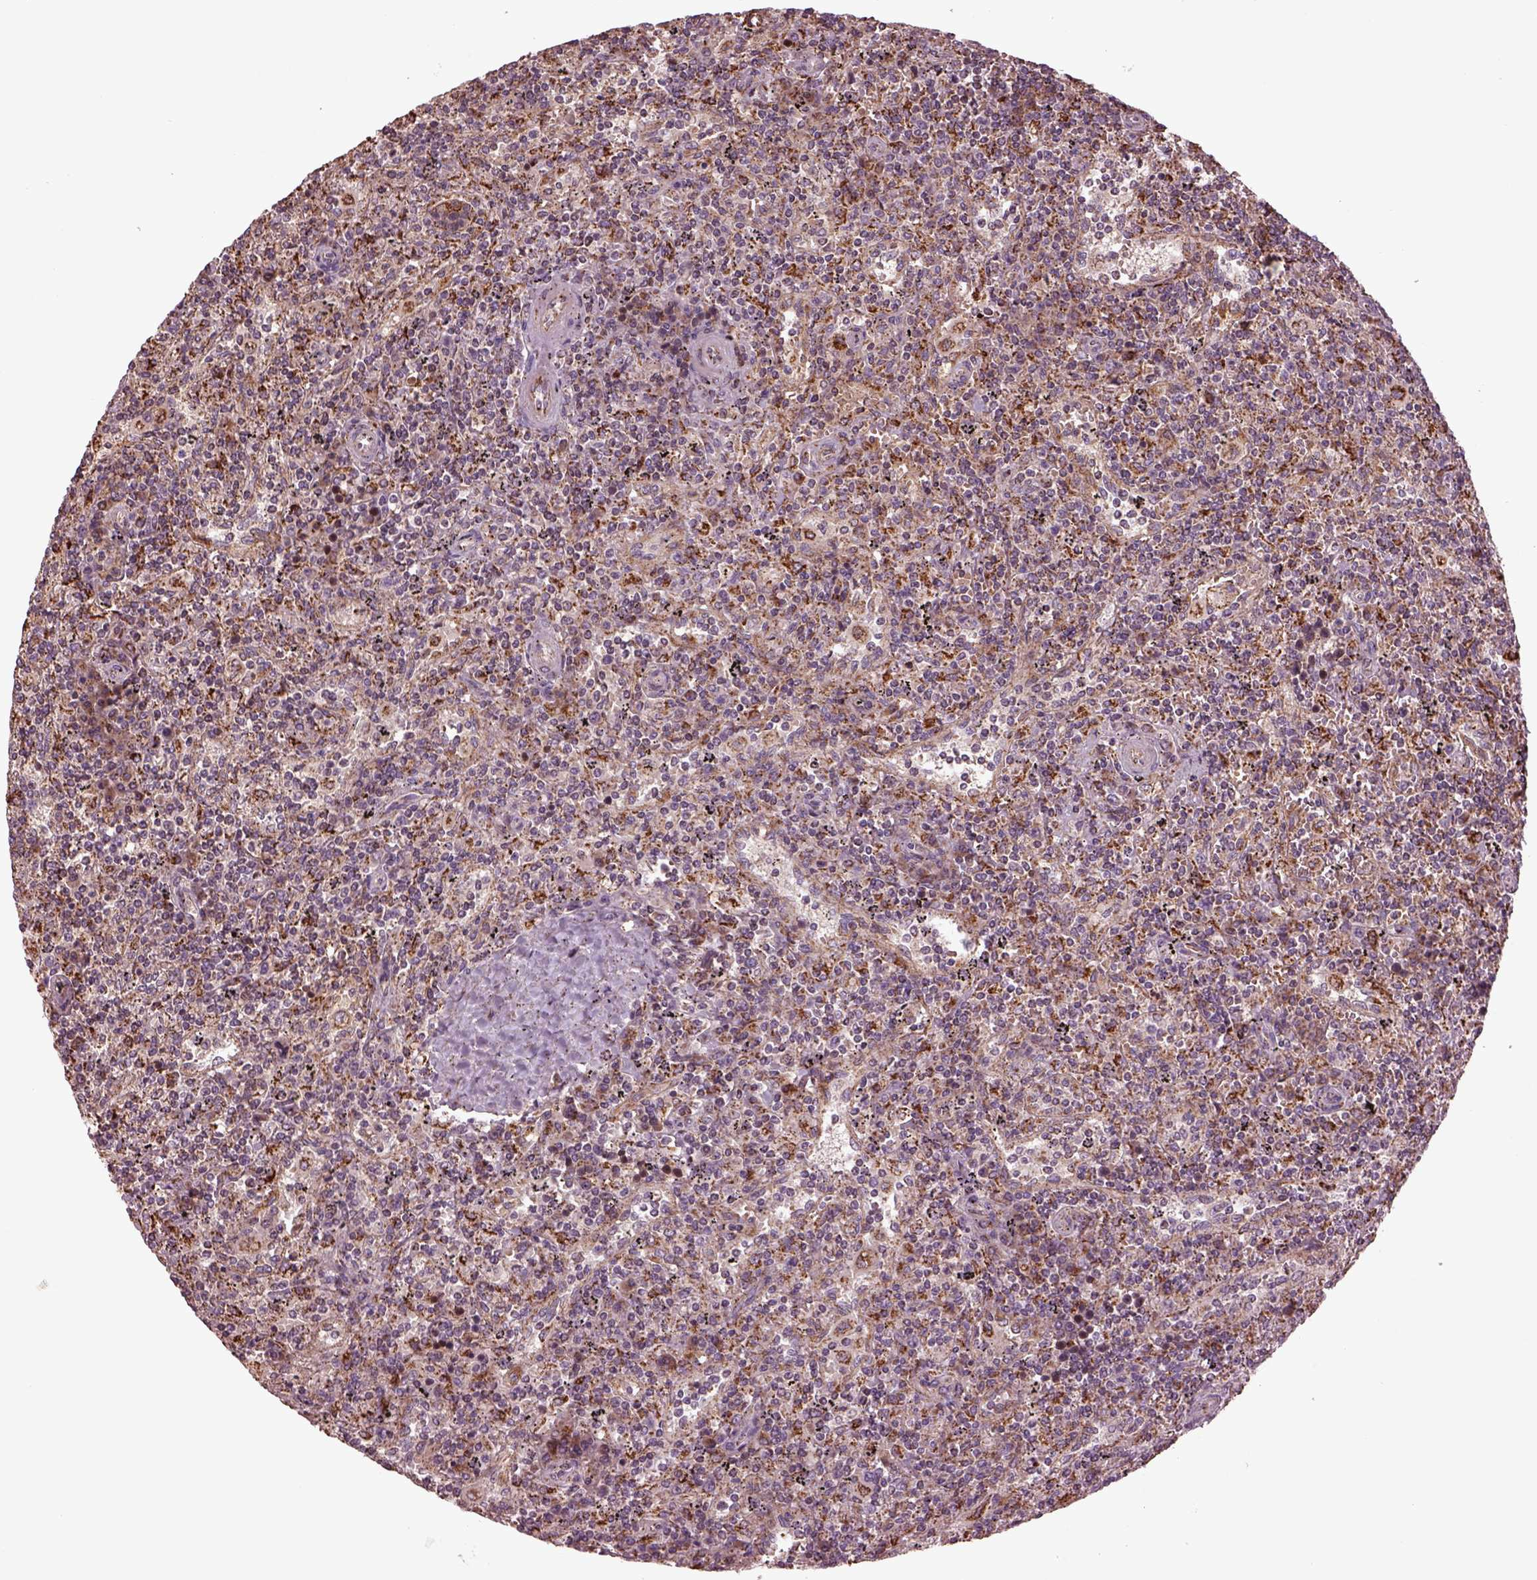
{"staining": {"intensity": "moderate", "quantity": ">75%", "location": "cytoplasmic/membranous"}, "tissue": "lymphoma", "cell_type": "Tumor cells", "image_type": "cancer", "snomed": [{"axis": "morphology", "description": "Malignant lymphoma, non-Hodgkin's type, Low grade"}, {"axis": "topography", "description": "Spleen"}], "caption": "A high-resolution image shows IHC staining of lymphoma, which exhibits moderate cytoplasmic/membranous staining in about >75% of tumor cells.", "gene": "TMEM254", "patient": {"sex": "male", "age": 62}}